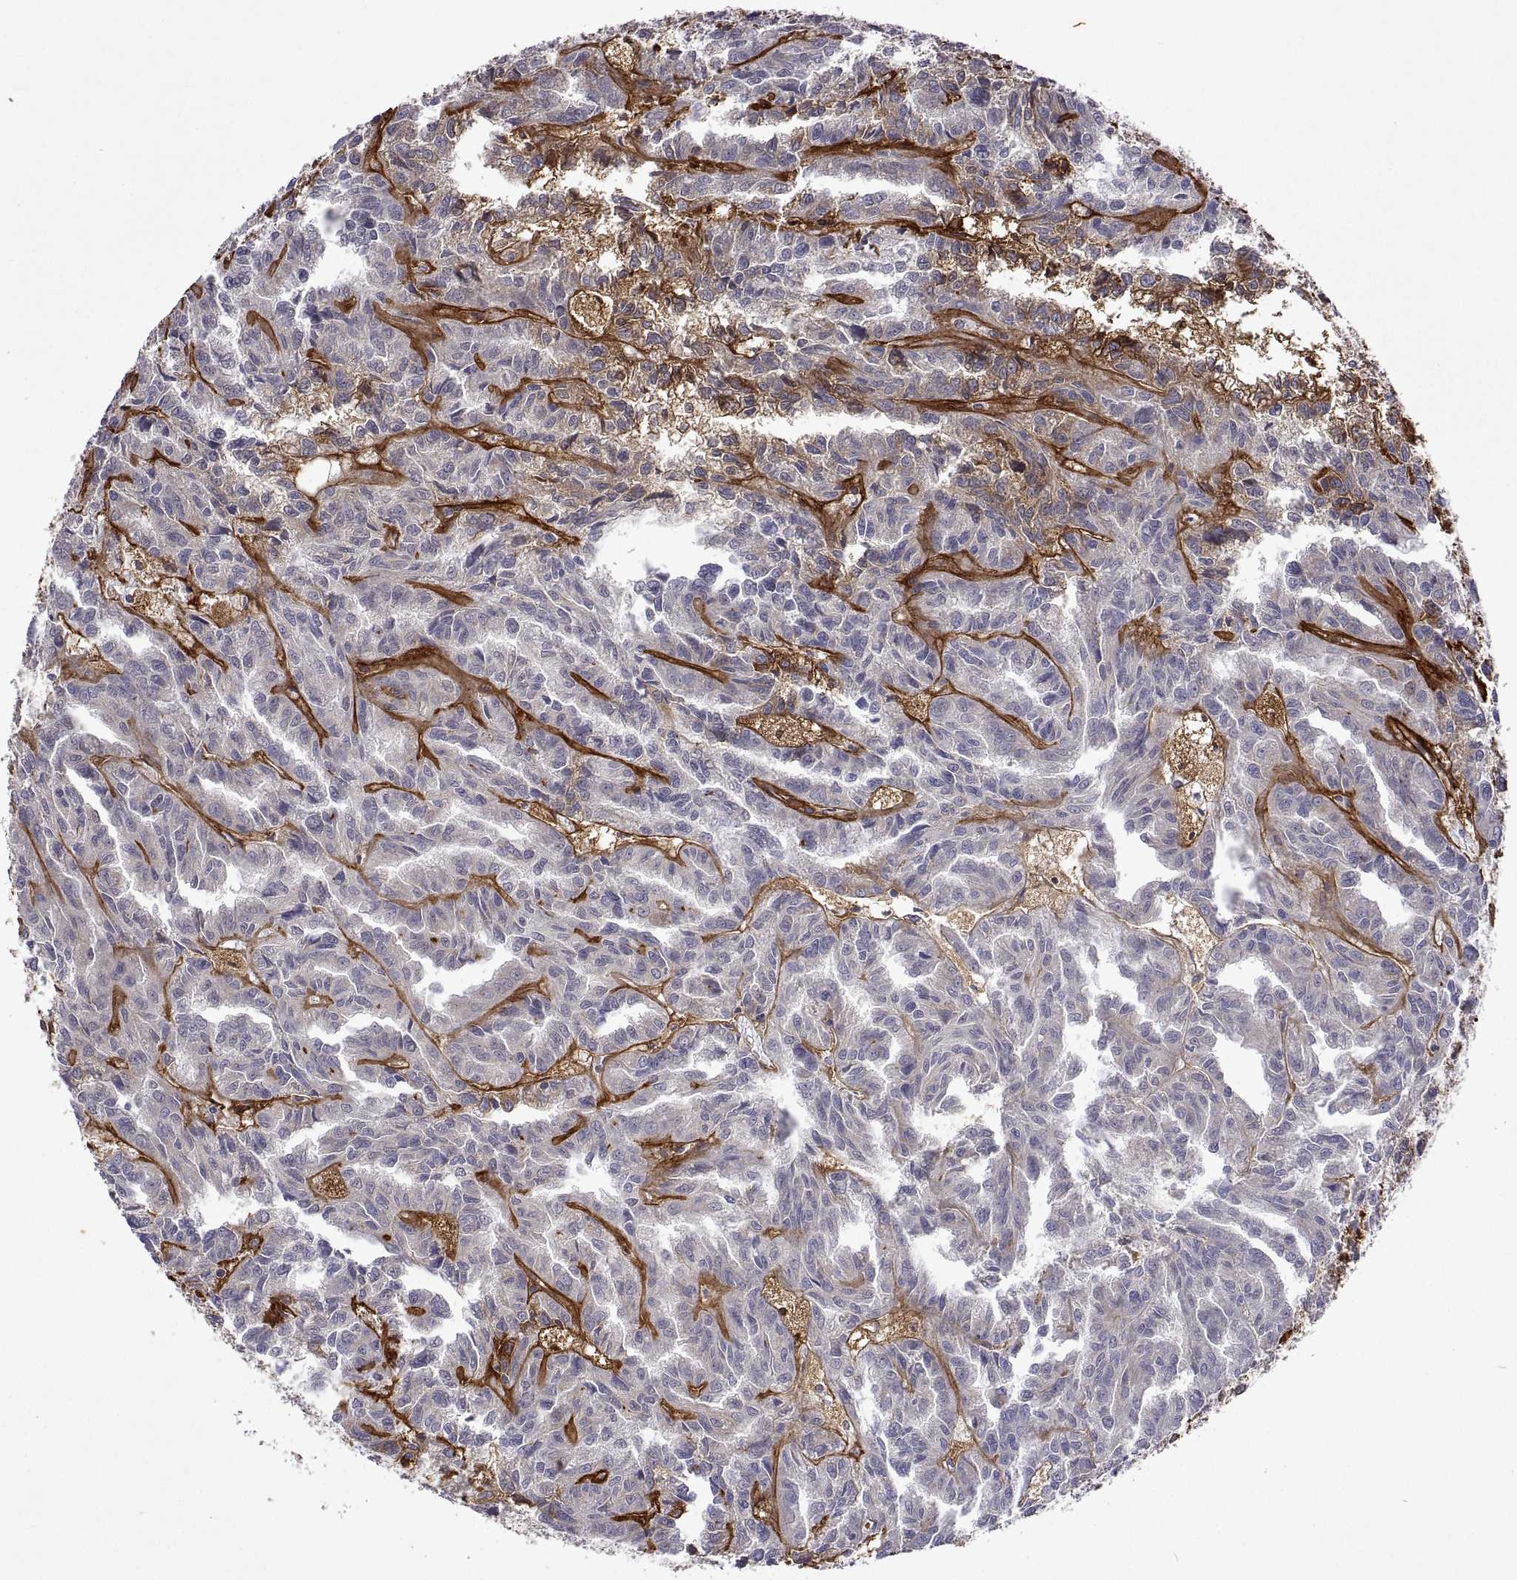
{"staining": {"intensity": "negative", "quantity": "none", "location": "none"}, "tissue": "renal cancer", "cell_type": "Tumor cells", "image_type": "cancer", "snomed": [{"axis": "morphology", "description": "Adenocarcinoma, NOS"}, {"axis": "topography", "description": "Kidney"}], "caption": "This is a photomicrograph of IHC staining of adenocarcinoma (renal), which shows no staining in tumor cells.", "gene": "LAMA1", "patient": {"sex": "male", "age": 79}}